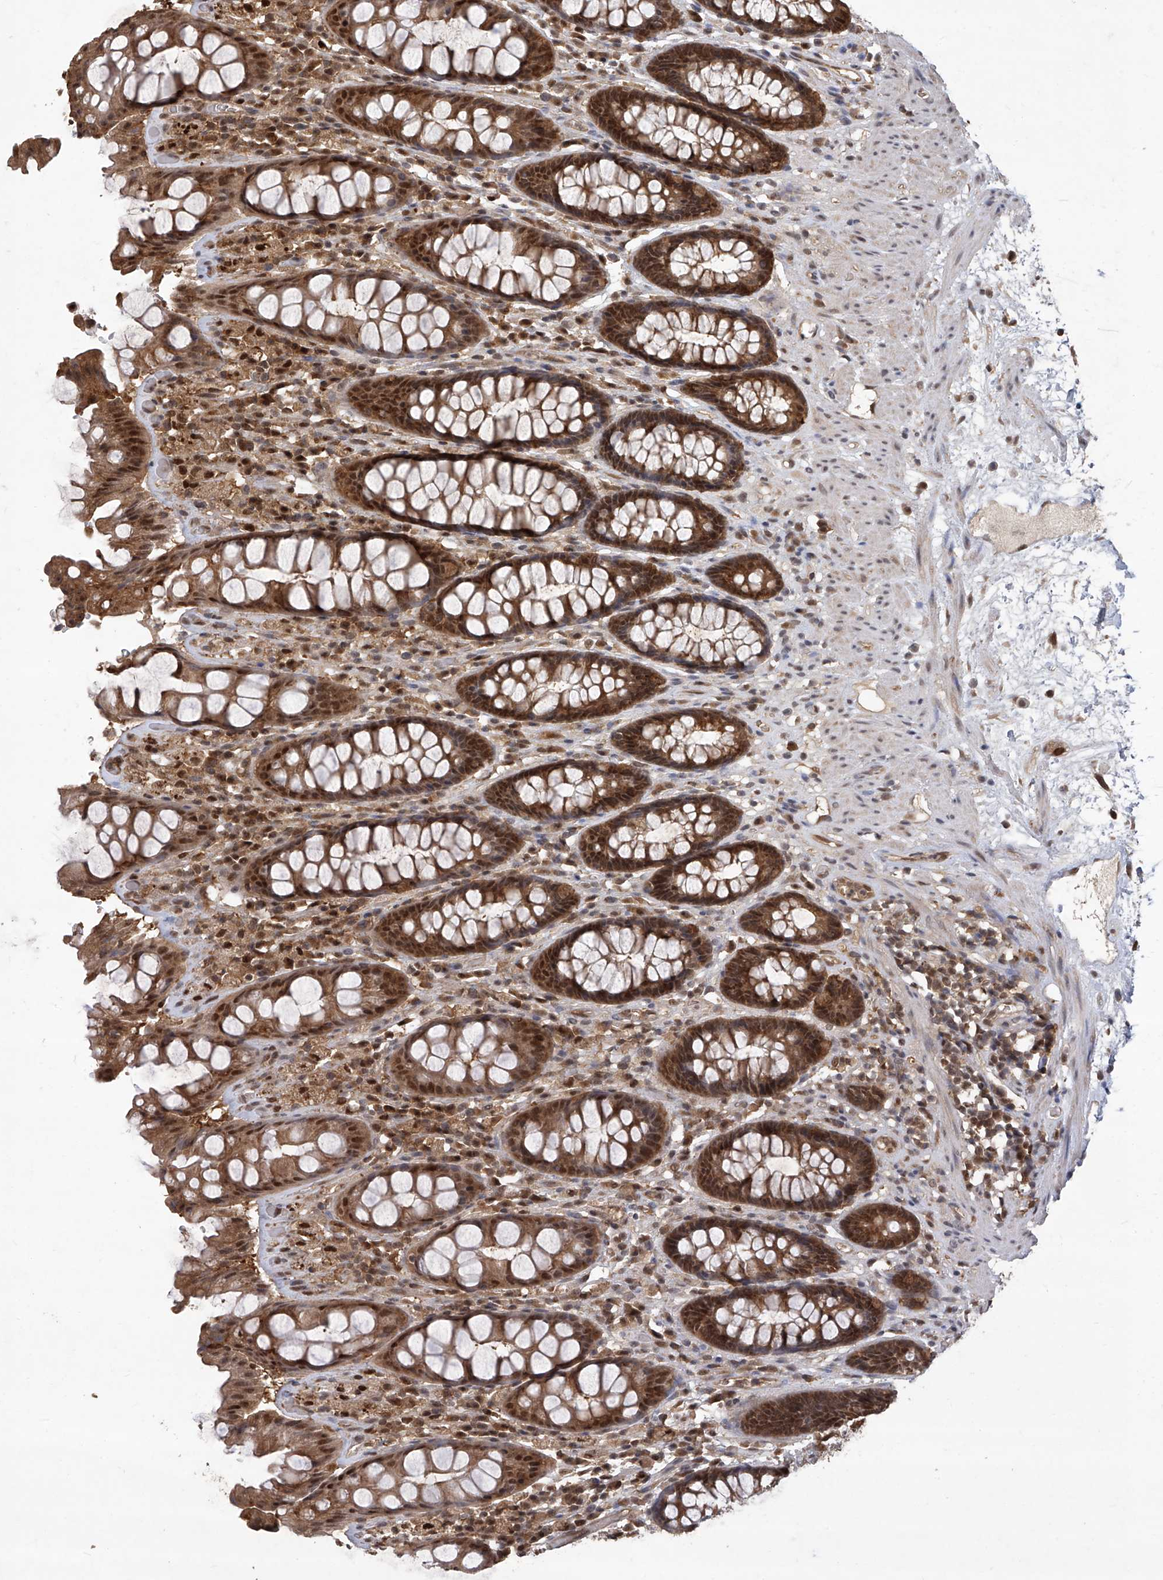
{"staining": {"intensity": "moderate", "quantity": ">75%", "location": "cytoplasmic/membranous,nuclear"}, "tissue": "rectum", "cell_type": "Glandular cells", "image_type": "normal", "snomed": [{"axis": "morphology", "description": "Normal tissue, NOS"}, {"axis": "topography", "description": "Rectum"}], "caption": "Benign rectum was stained to show a protein in brown. There is medium levels of moderate cytoplasmic/membranous,nuclear positivity in about >75% of glandular cells. The staining was performed using DAB (3,3'-diaminobenzidine), with brown indicating positive protein expression. Nuclei are stained blue with hematoxylin.", "gene": "PSMB1", "patient": {"sex": "male", "age": 64}}